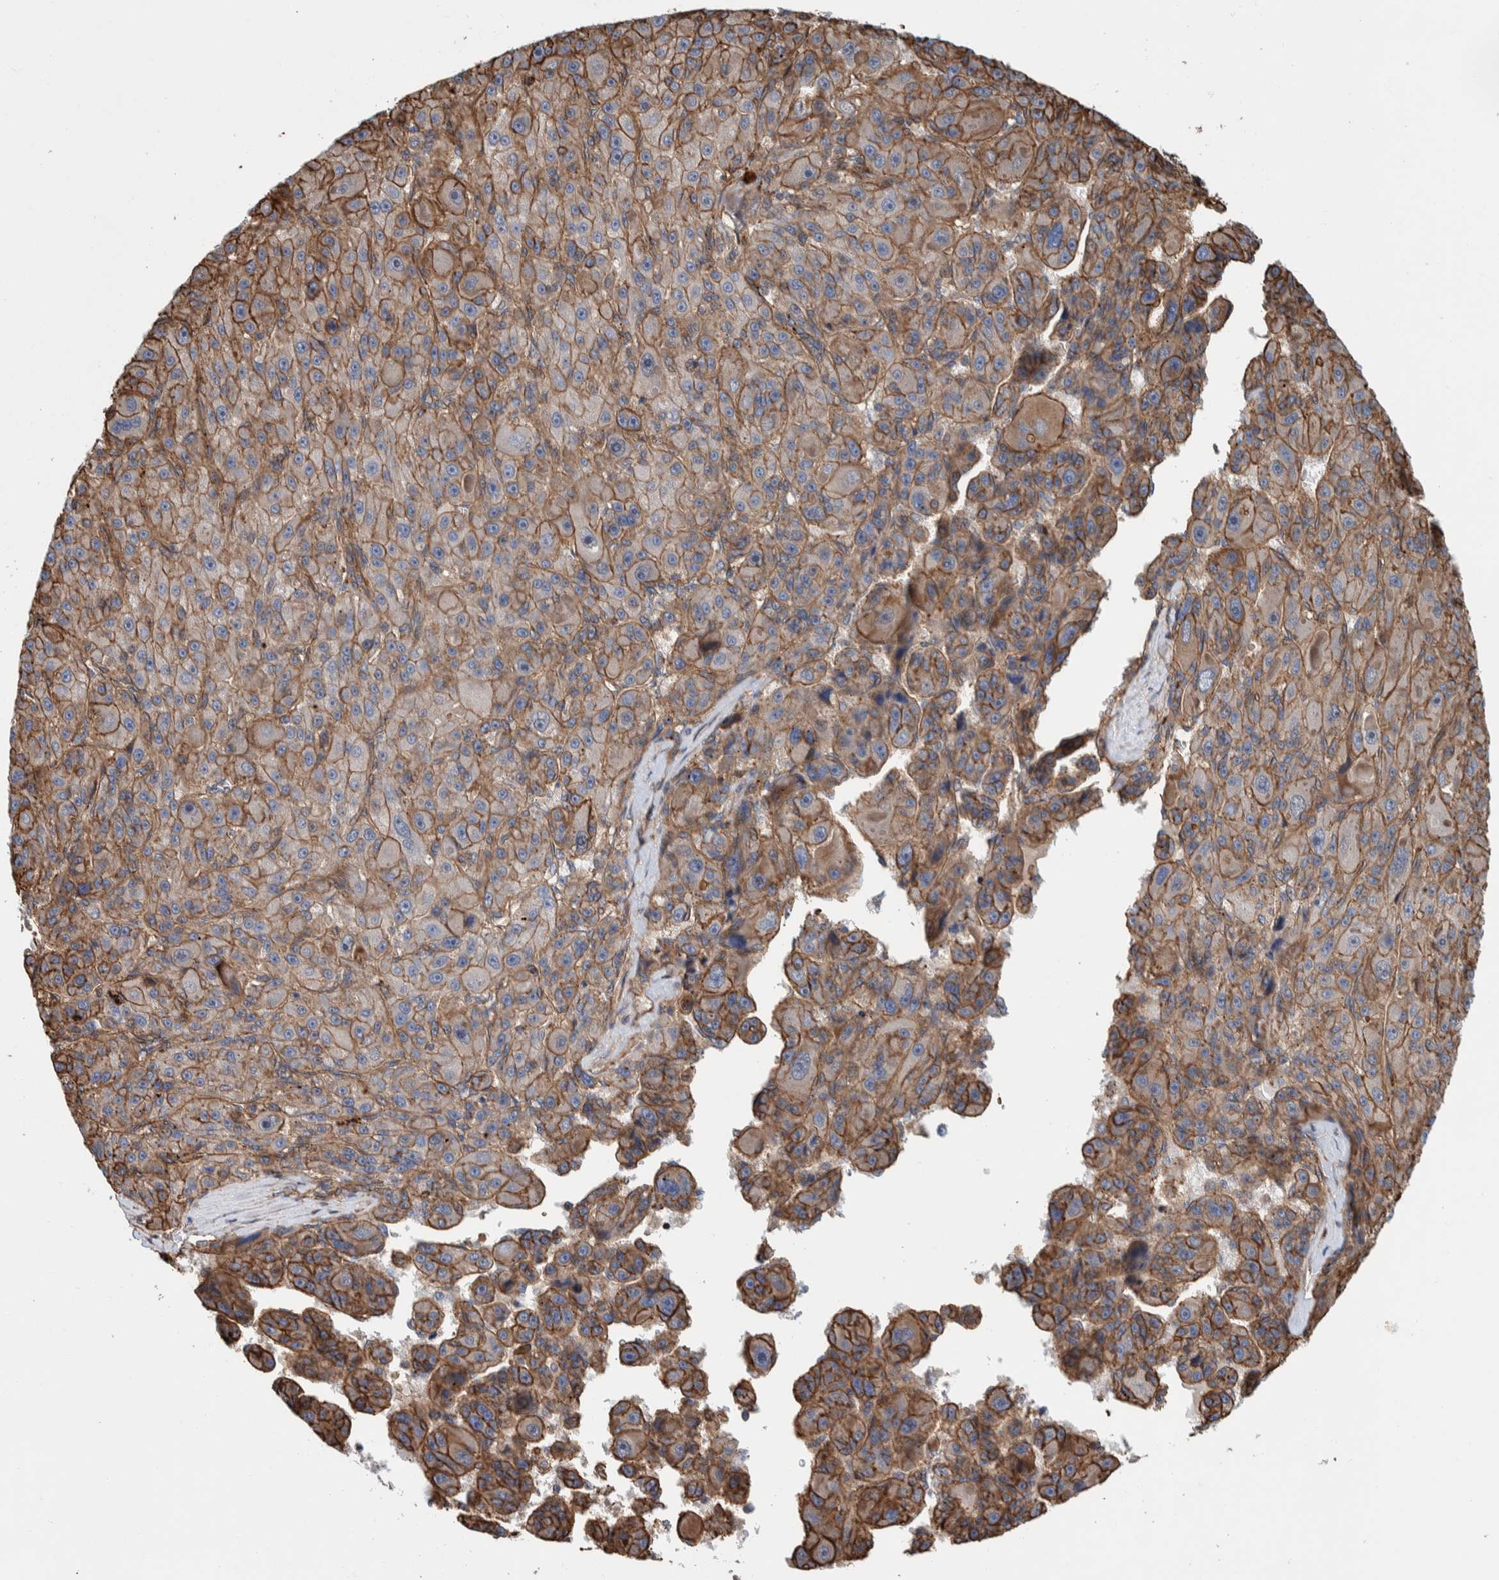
{"staining": {"intensity": "moderate", "quantity": ">75%", "location": "cytoplasmic/membranous"}, "tissue": "liver cancer", "cell_type": "Tumor cells", "image_type": "cancer", "snomed": [{"axis": "morphology", "description": "Carcinoma, Hepatocellular, NOS"}, {"axis": "topography", "description": "Liver"}], "caption": "Immunohistochemistry staining of liver hepatocellular carcinoma, which shows medium levels of moderate cytoplasmic/membranous positivity in approximately >75% of tumor cells indicating moderate cytoplasmic/membranous protein staining. The staining was performed using DAB (brown) for protein detection and nuclei were counterstained in hematoxylin (blue).", "gene": "PKD1L1", "patient": {"sex": "male", "age": 76}}